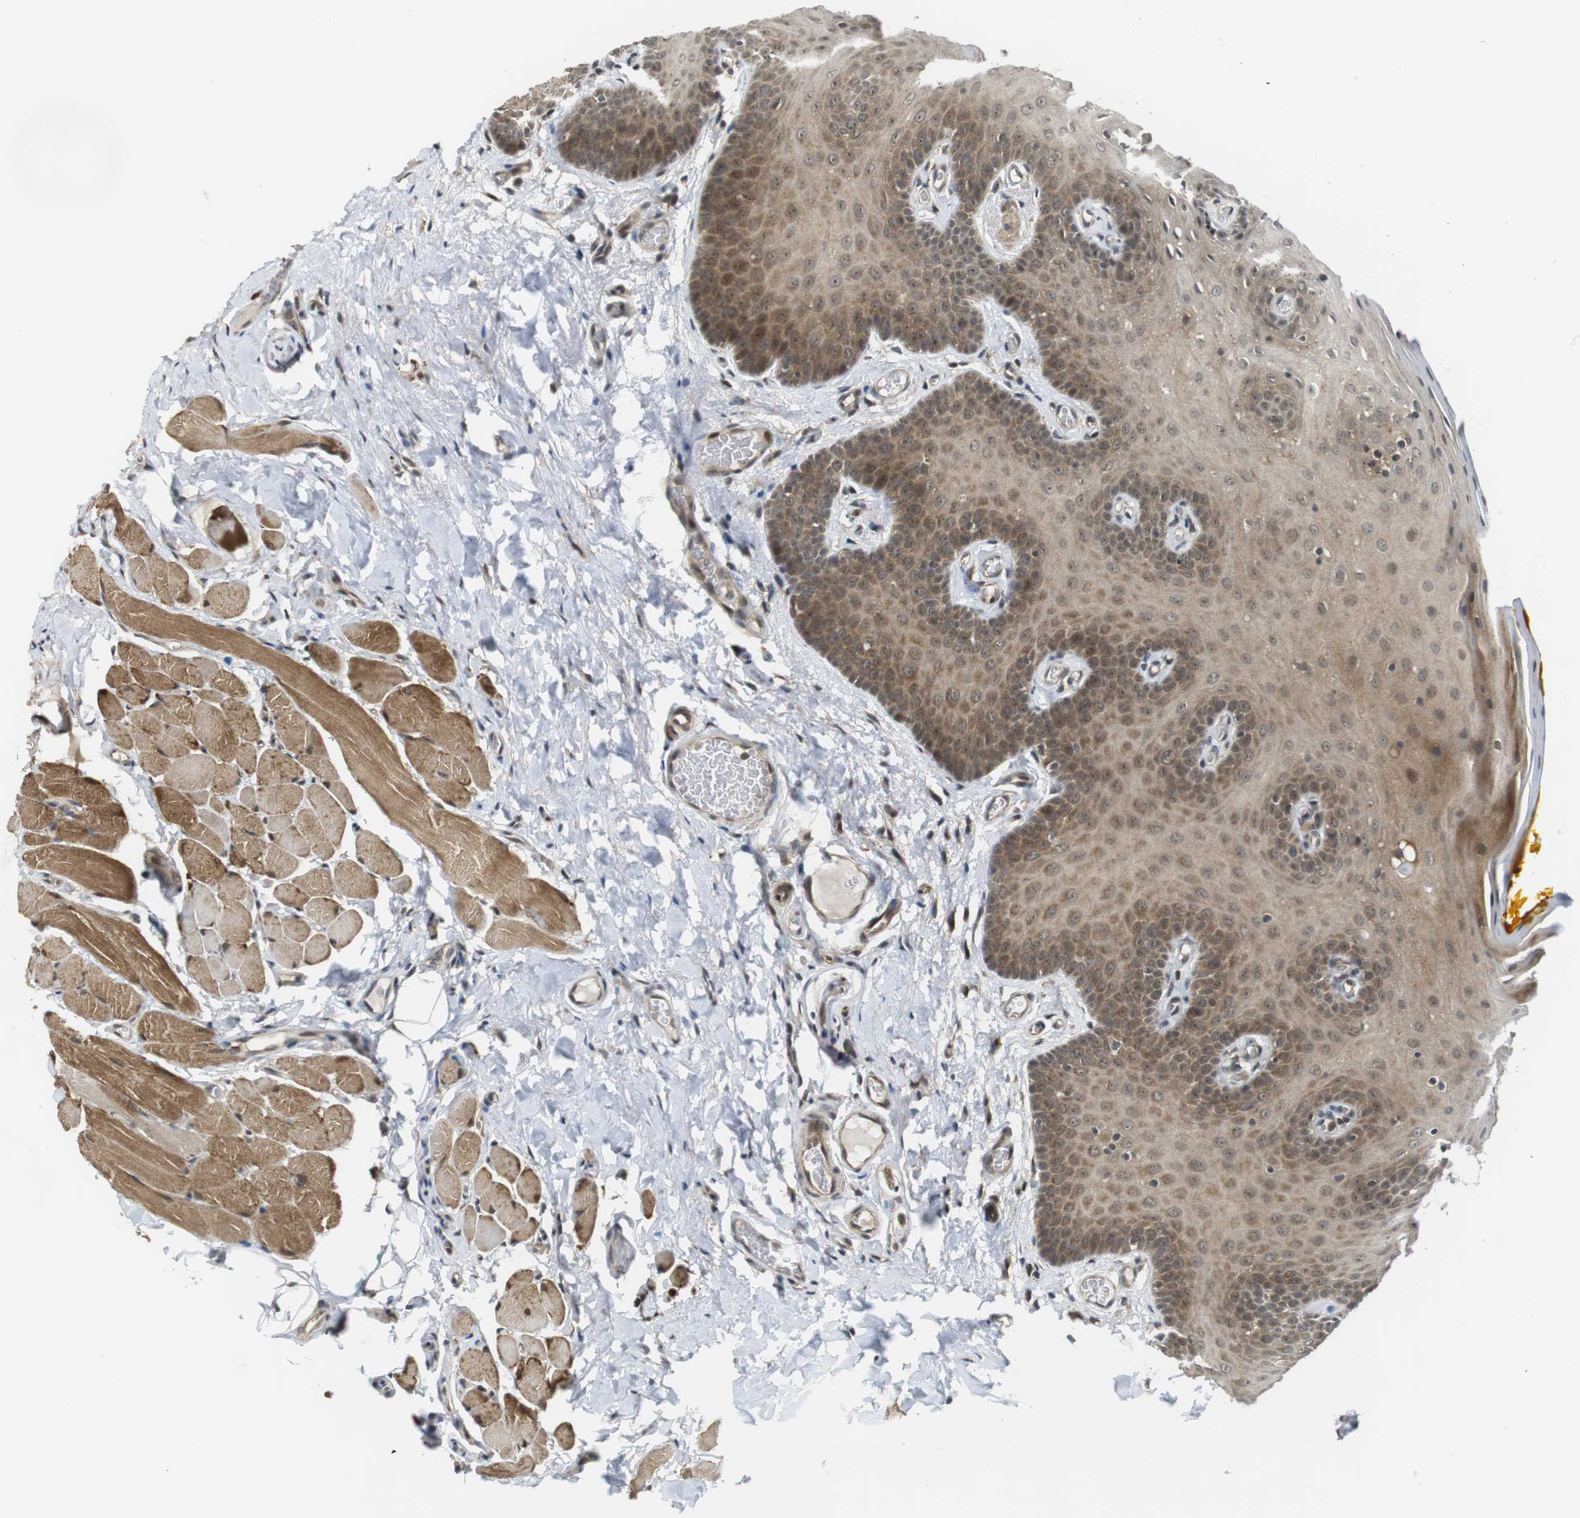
{"staining": {"intensity": "moderate", "quantity": ">75%", "location": "cytoplasmic/membranous"}, "tissue": "oral mucosa", "cell_type": "Squamous epithelial cells", "image_type": "normal", "snomed": [{"axis": "morphology", "description": "Normal tissue, NOS"}, {"axis": "topography", "description": "Oral tissue"}], "caption": "Immunohistochemistry (IHC) (DAB (3,3'-diaminobenzidine)) staining of unremarkable oral mucosa reveals moderate cytoplasmic/membranous protein expression in about >75% of squamous epithelial cells.", "gene": "CC2D1A", "patient": {"sex": "male", "age": 54}}